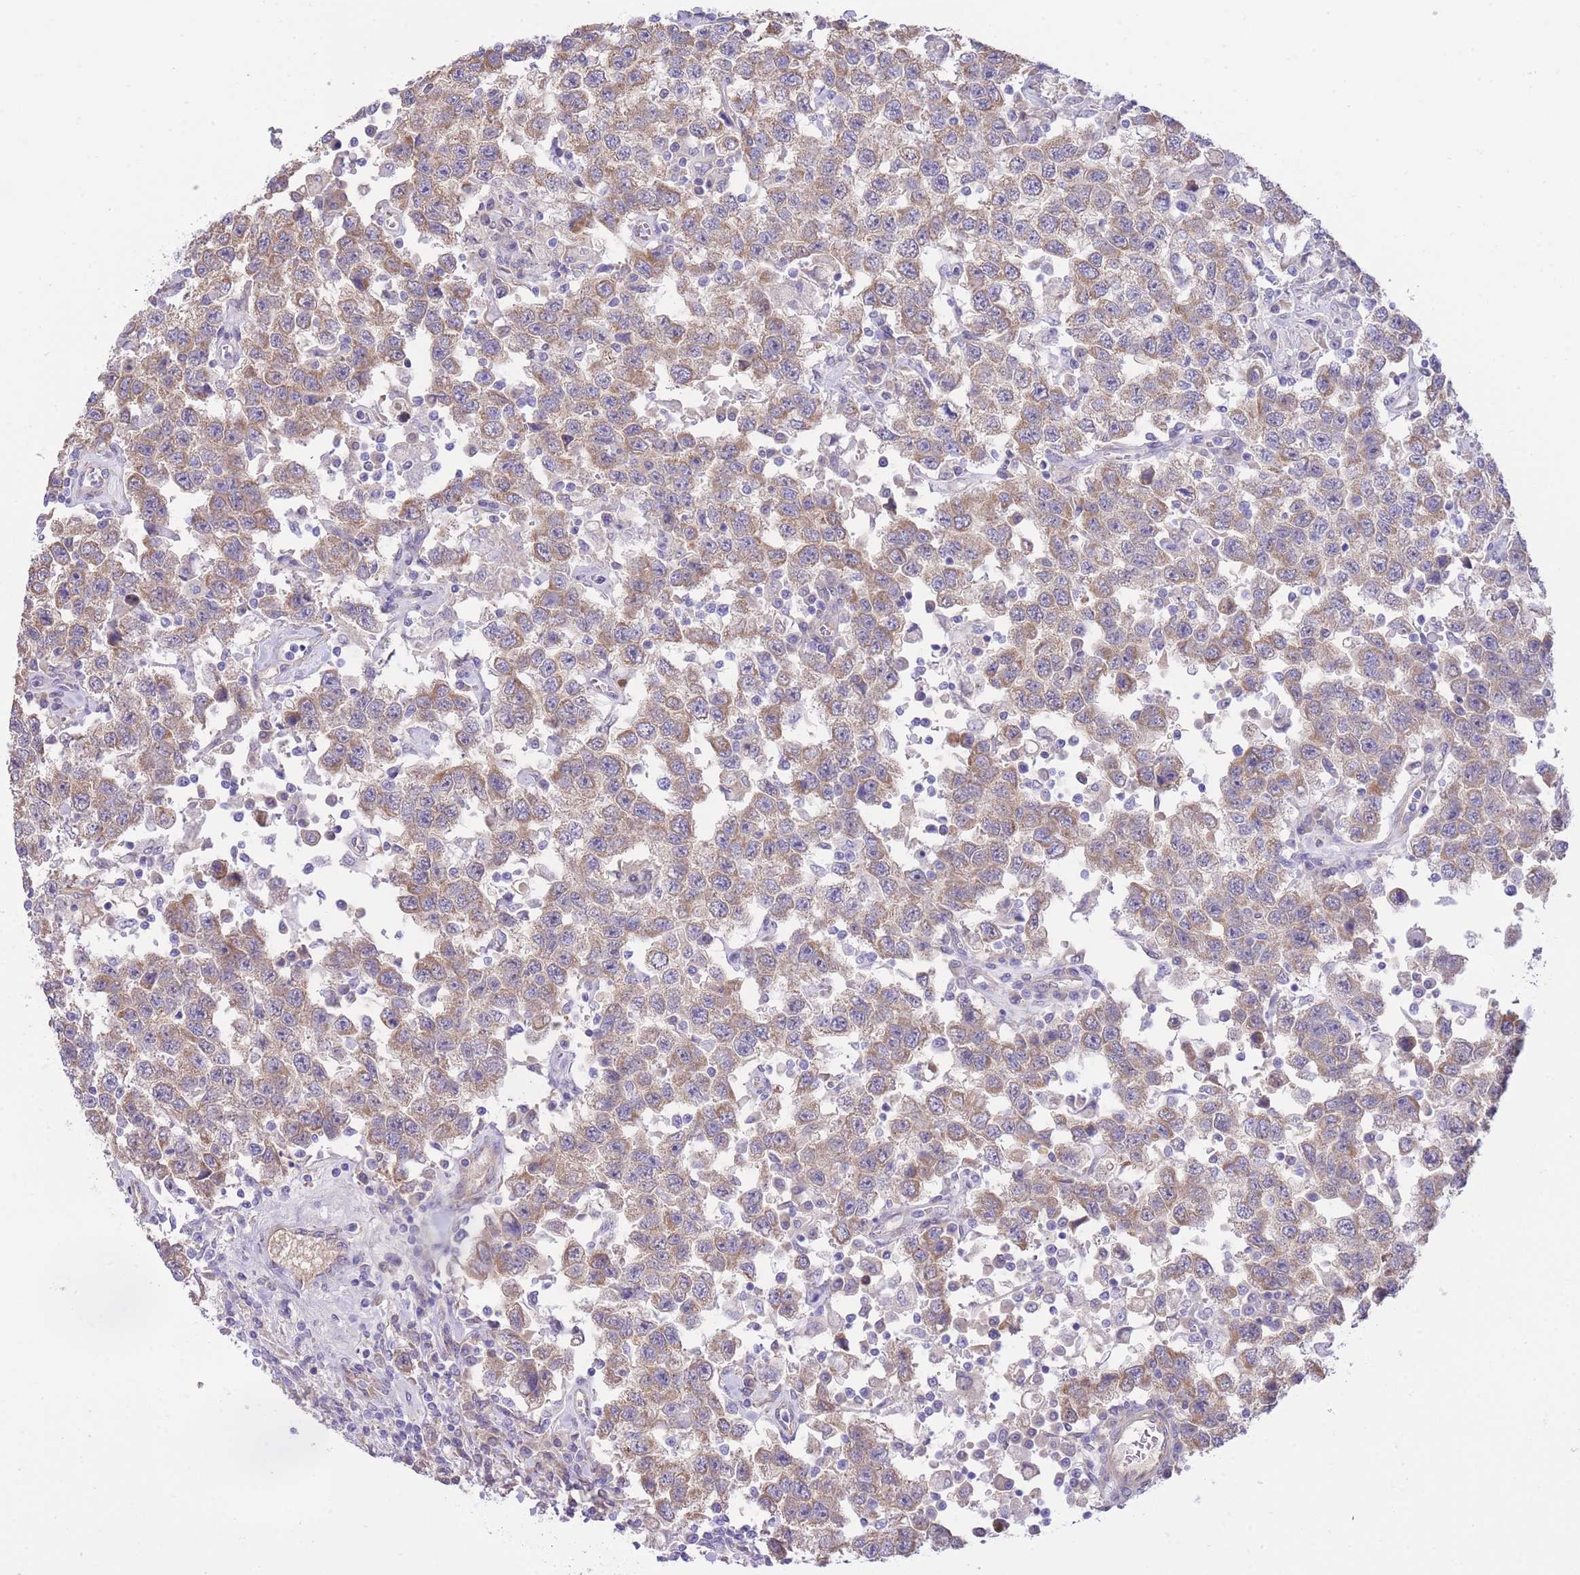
{"staining": {"intensity": "weak", "quantity": ">75%", "location": "cytoplasmic/membranous"}, "tissue": "testis cancer", "cell_type": "Tumor cells", "image_type": "cancer", "snomed": [{"axis": "morphology", "description": "Seminoma, NOS"}, {"axis": "topography", "description": "Testis"}], "caption": "IHC (DAB) staining of human testis seminoma exhibits weak cytoplasmic/membranous protein expression in approximately >75% of tumor cells.", "gene": "PGM1", "patient": {"sex": "male", "age": 41}}